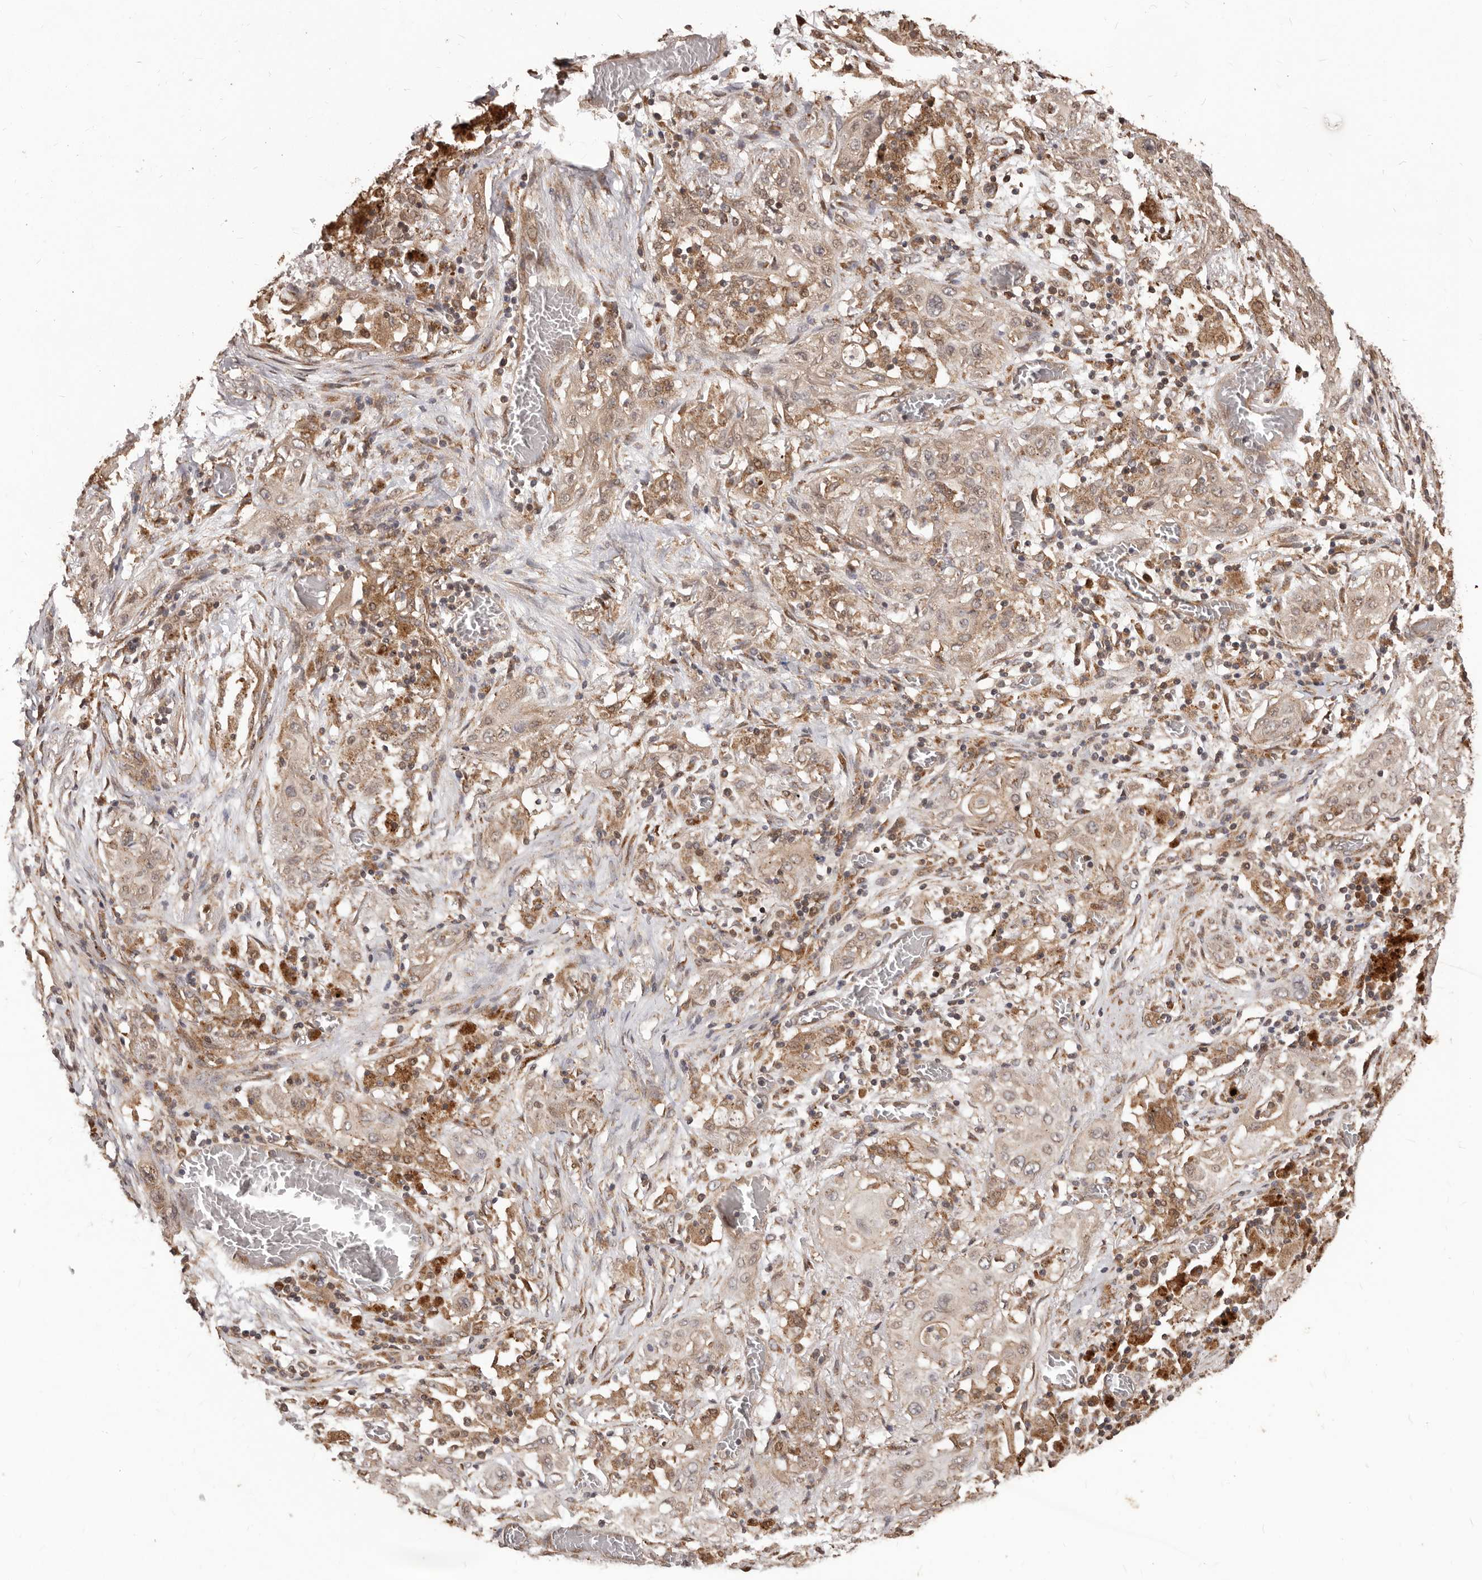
{"staining": {"intensity": "weak", "quantity": ">75%", "location": "cytoplasmic/membranous"}, "tissue": "lung cancer", "cell_type": "Tumor cells", "image_type": "cancer", "snomed": [{"axis": "morphology", "description": "Squamous cell carcinoma, NOS"}, {"axis": "topography", "description": "Lung"}], "caption": "High-magnification brightfield microscopy of squamous cell carcinoma (lung) stained with DAB (3,3'-diaminobenzidine) (brown) and counterstained with hematoxylin (blue). tumor cells exhibit weak cytoplasmic/membranous staining is seen in approximately>75% of cells.", "gene": "MTO1", "patient": {"sex": "female", "age": 47}}